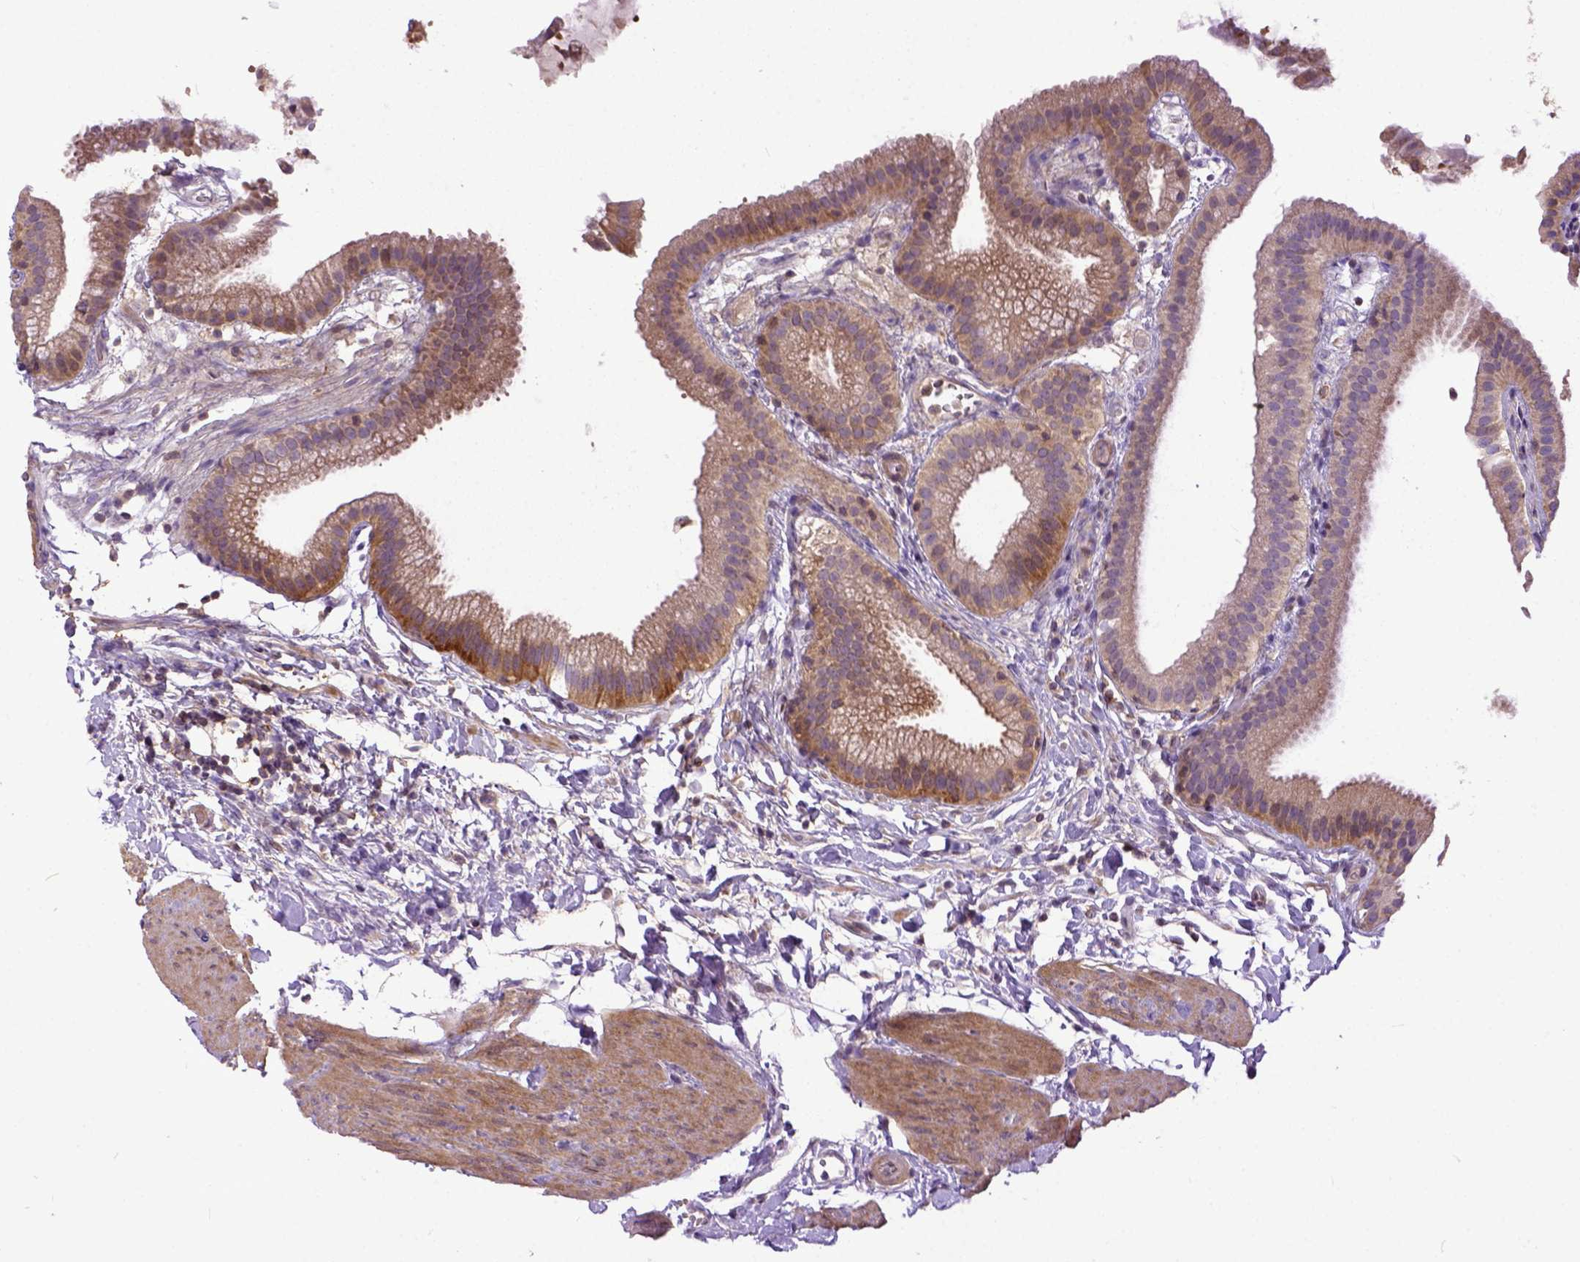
{"staining": {"intensity": "moderate", "quantity": ">75%", "location": "cytoplasmic/membranous"}, "tissue": "gallbladder", "cell_type": "Glandular cells", "image_type": "normal", "snomed": [{"axis": "morphology", "description": "Normal tissue, NOS"}, {"axis": "topography", "description": "Gallbladder"}], "caption": "Moderate cytoplasmic/membranous positivity is appreciated in approximately >75% of glandular cells in benign gallbladder. The staining was performed using DAB (3,3'-diaminobenzidine) to visualize the protein expression in brown, while the nuclei were stained in blue with hematoxylin (Magnification: 20x).", "gene": "CPNE1", "patient": {"sex": "female", "age": 63}}